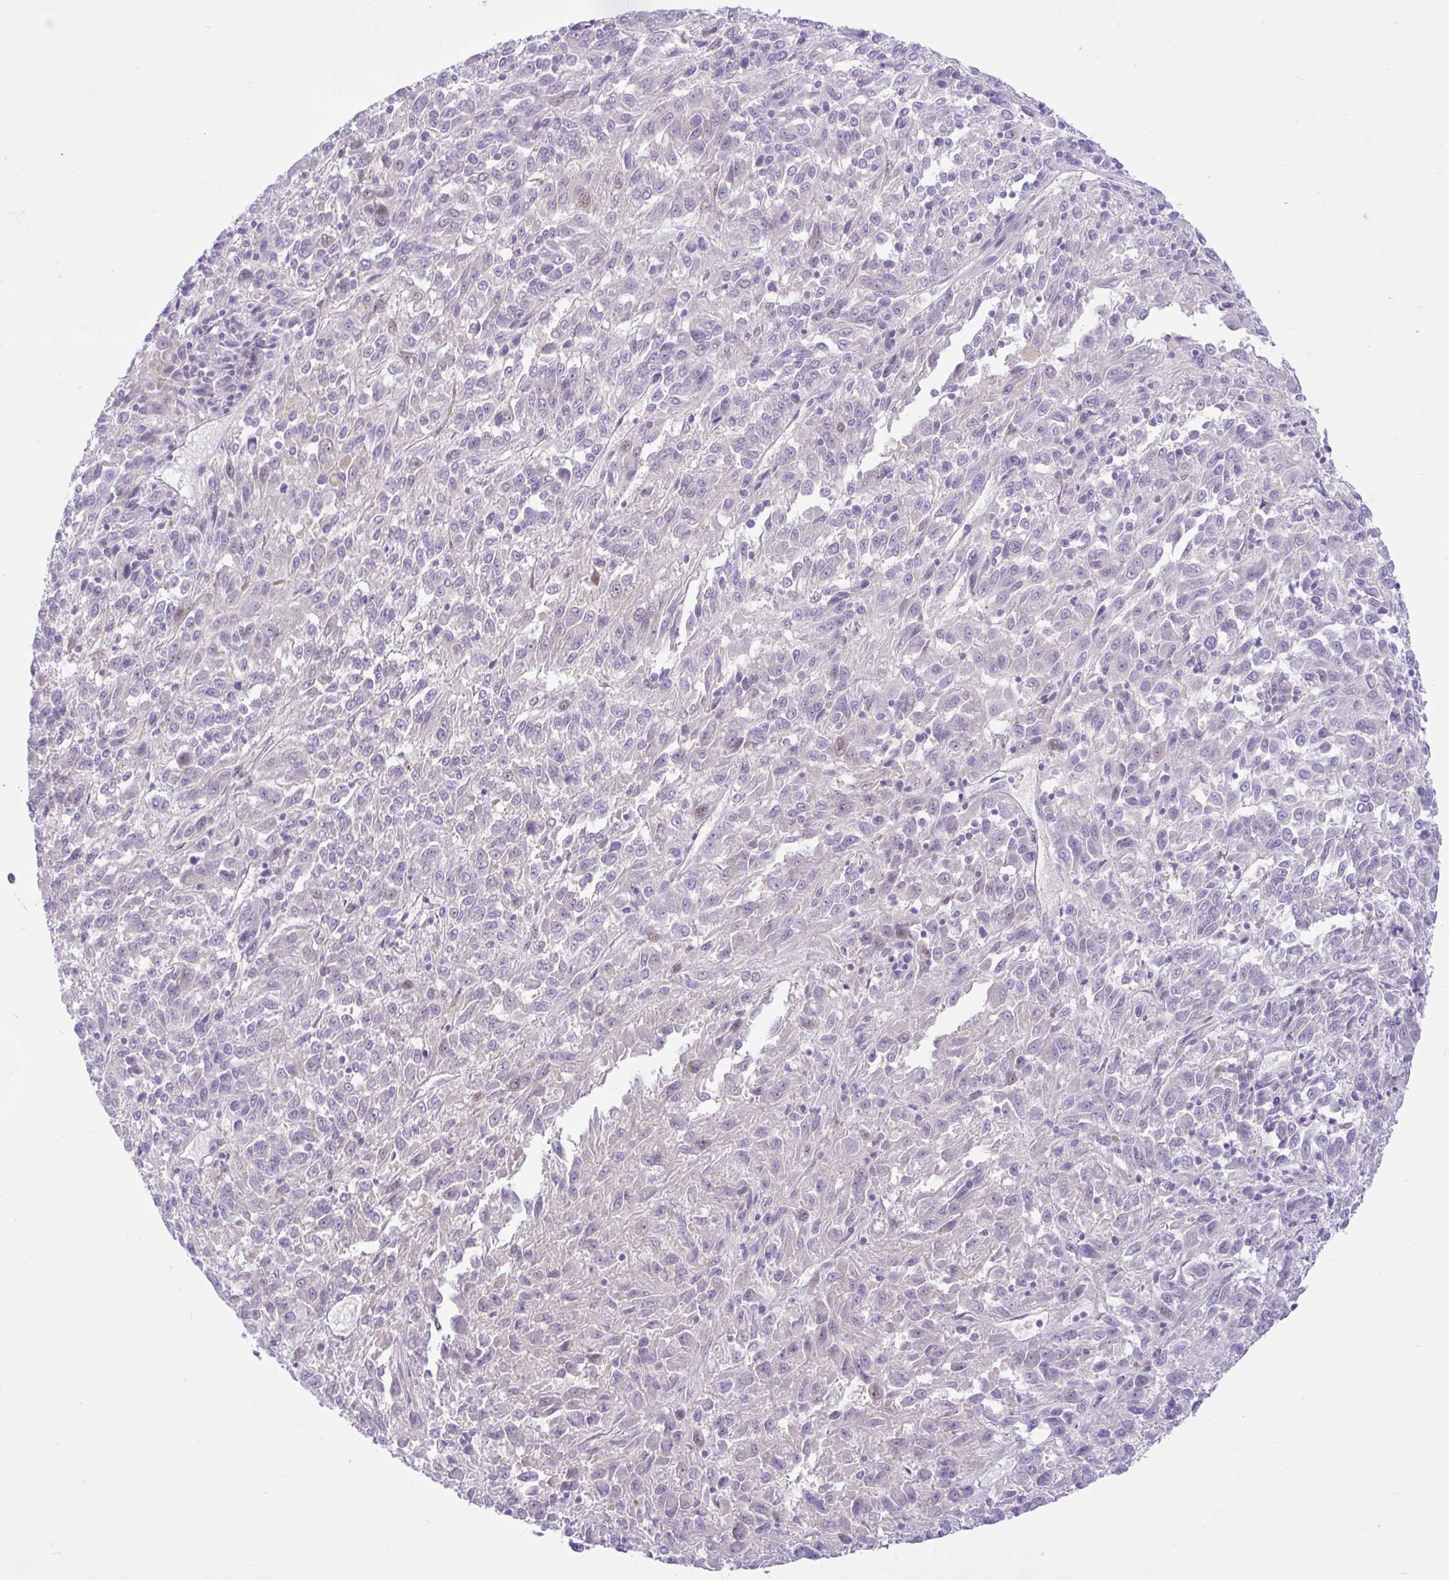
{"staining": {"intensity": "weak", "quantity": "<25%", "location": "nuclear"}, "tissue": "melanoma", "cell_type": "Tumor cells", "image_type": "cancer", "snomed": [{"axis": "morphology", "description": "Malignant melanoma, Metastatic site"}, {"axis": "topography", "description": "Lung"}], "caption": "Histopathology image shows no protein positivity in tumor cells of melanoma tissue.", "gene": "ZNF101", "patient": {"sex": "male", "age": 64}}